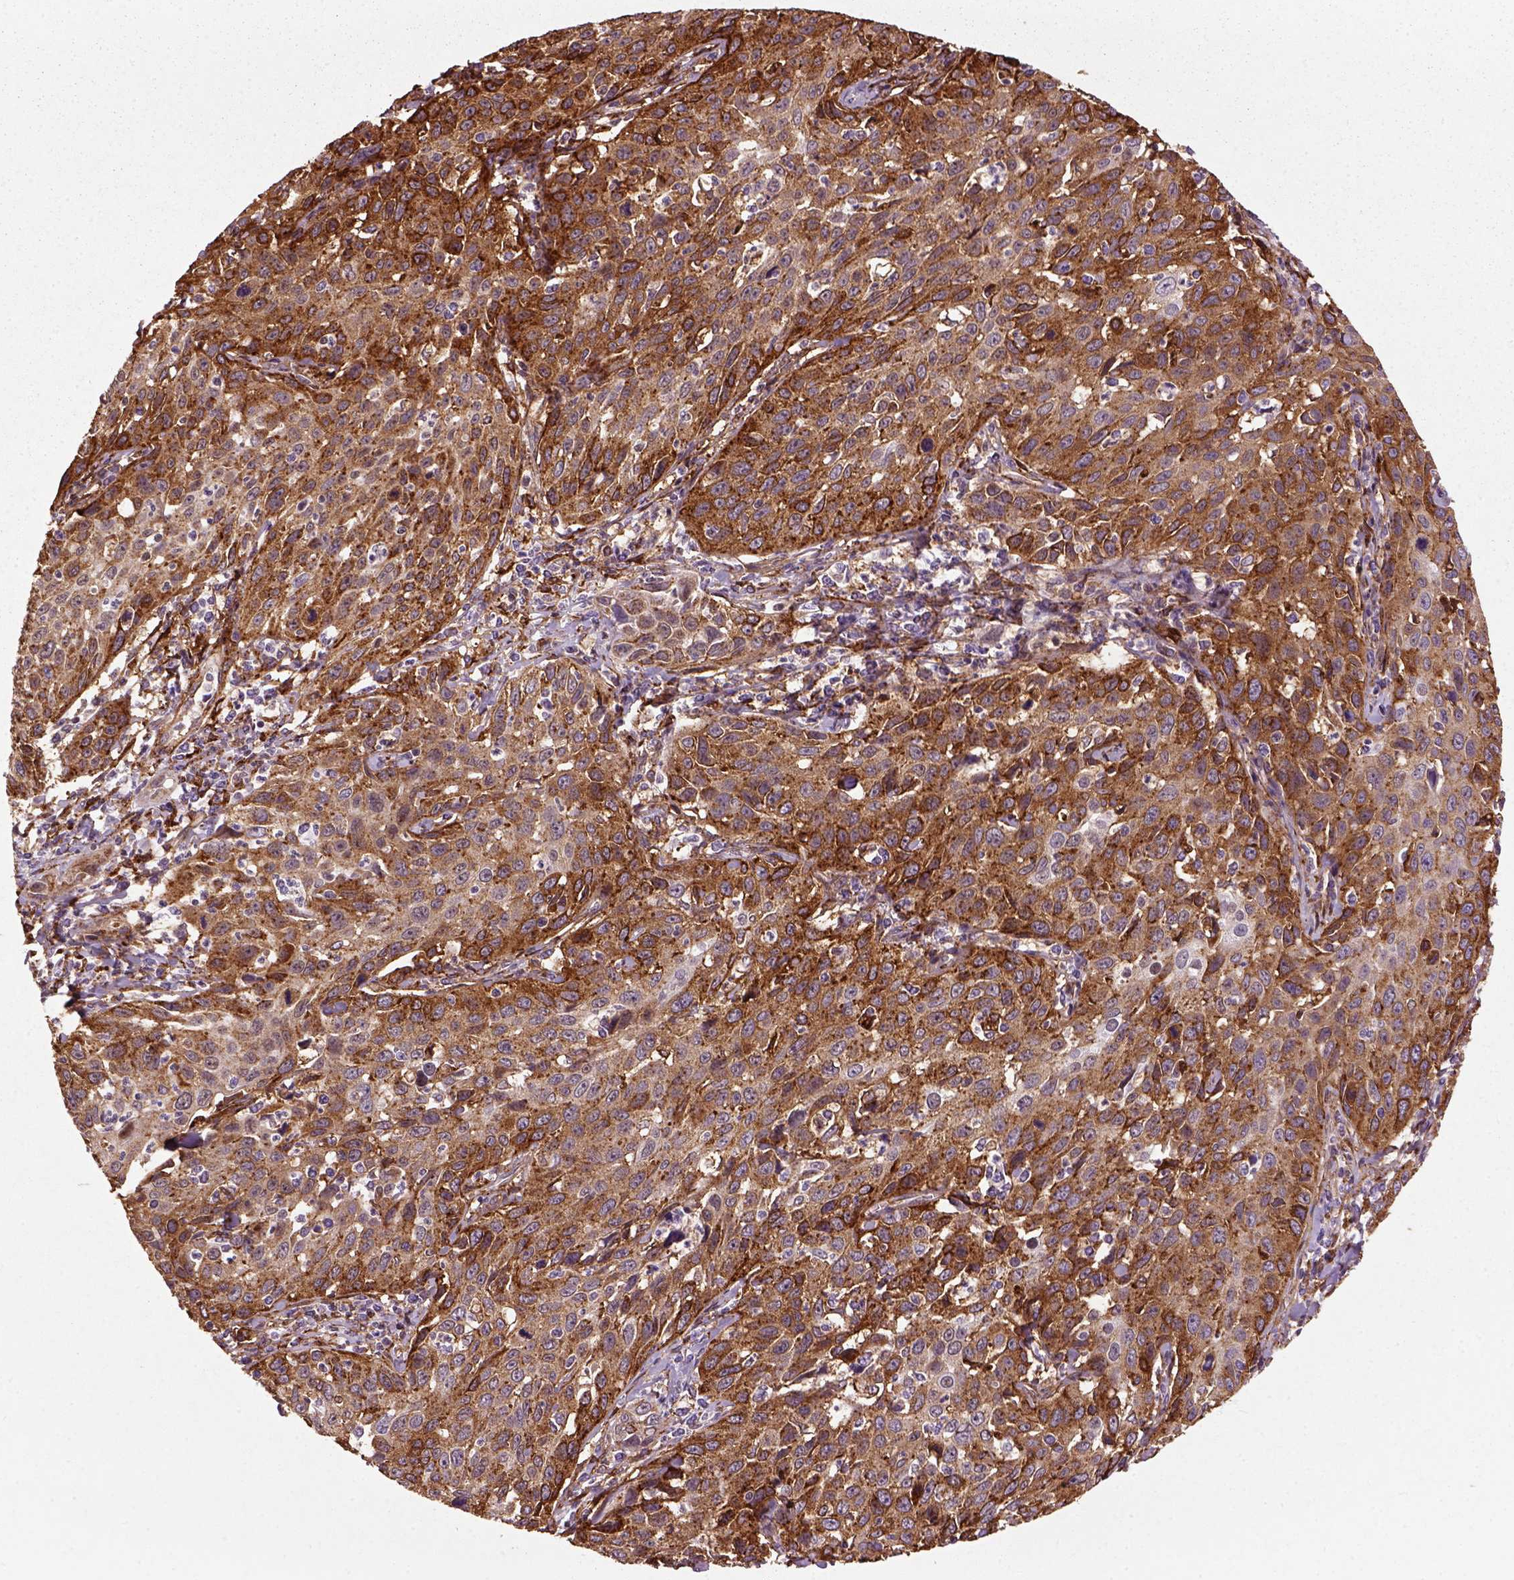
{"staining": {"intensity": "strong", "quantity": "25%-75%", "location": "cytoplasmic/membranous"}, "tissue": "cervical cancer", "cell_type": "Tumor cells", "image_type": "cancer", "snomed": [{"axis": "morphology", "description": "Squamous cell carcinoma, NOS"}, {"axis": "topography", "description": "Cervix"}], "caption": "This is an image of IHC staining of squamous cell carcinoma (cervical), which shows strong expression in the cytoplasmic/membranous of tumor cells.", "gene": "MARCKS", "patient": {"sex": "female", "age": 26}}